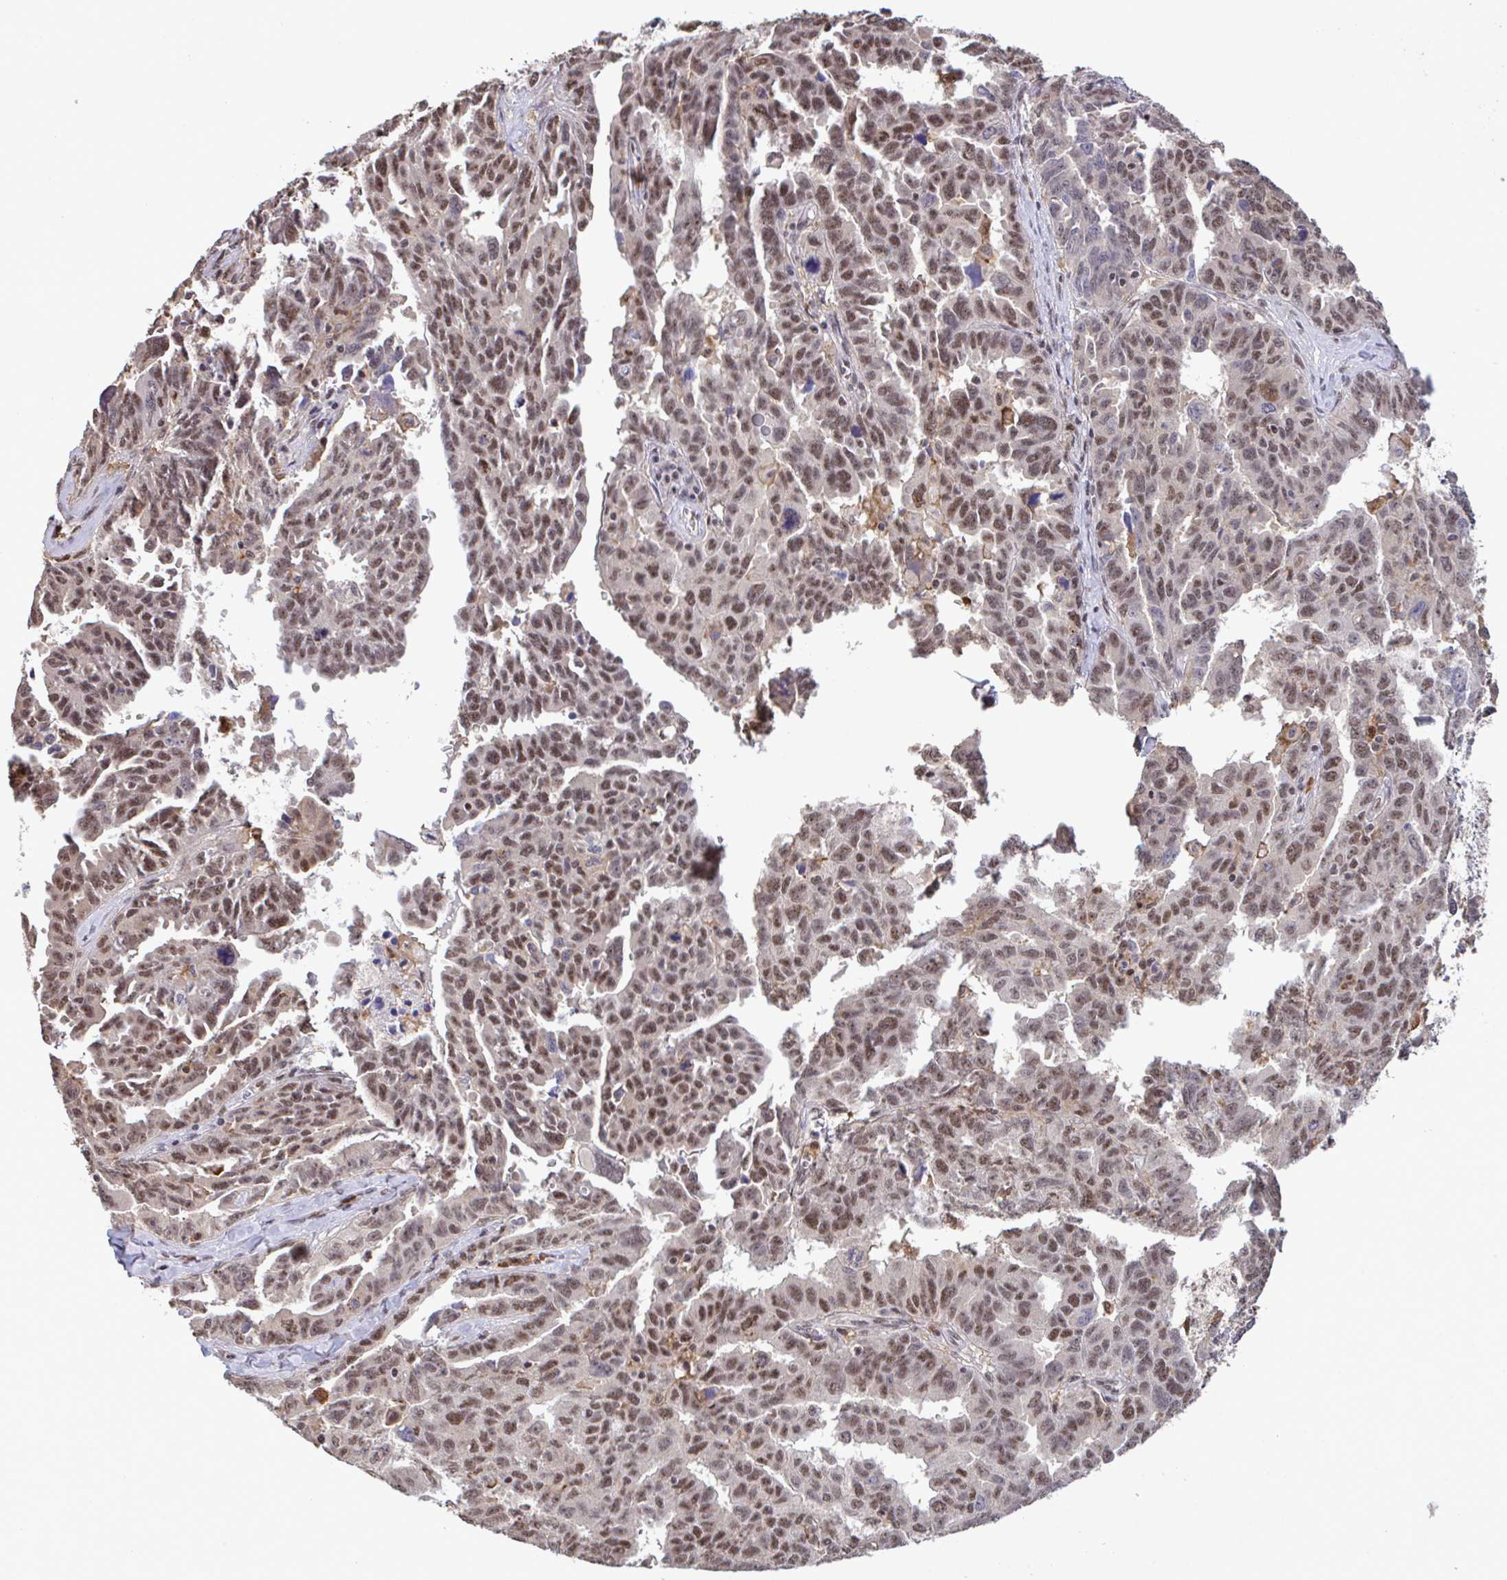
{"staining": {"intensity": "moderate", "quantity": ">75%", "location": "nuclear"}, "tissue": "ovarian cancer", "cell_type": "Tumor cells", "image_type": "cancer", "snomed": [{"axis": "morphology", "description": "Adenocarcinoma, NOS"}, {"axis": "morphology", "description": "Carcinoma, endometroid"}, {"axis": "topography", "description": "Ovary"}], "caption": "Endometroid carcinoma (ovarian) stained with DAB IHC displays medium levels of moderate nuclear expression in approximately >75% of tumor cells.", "gene": "OR6K3", "patient": {"sex": "female", "age": 72}}